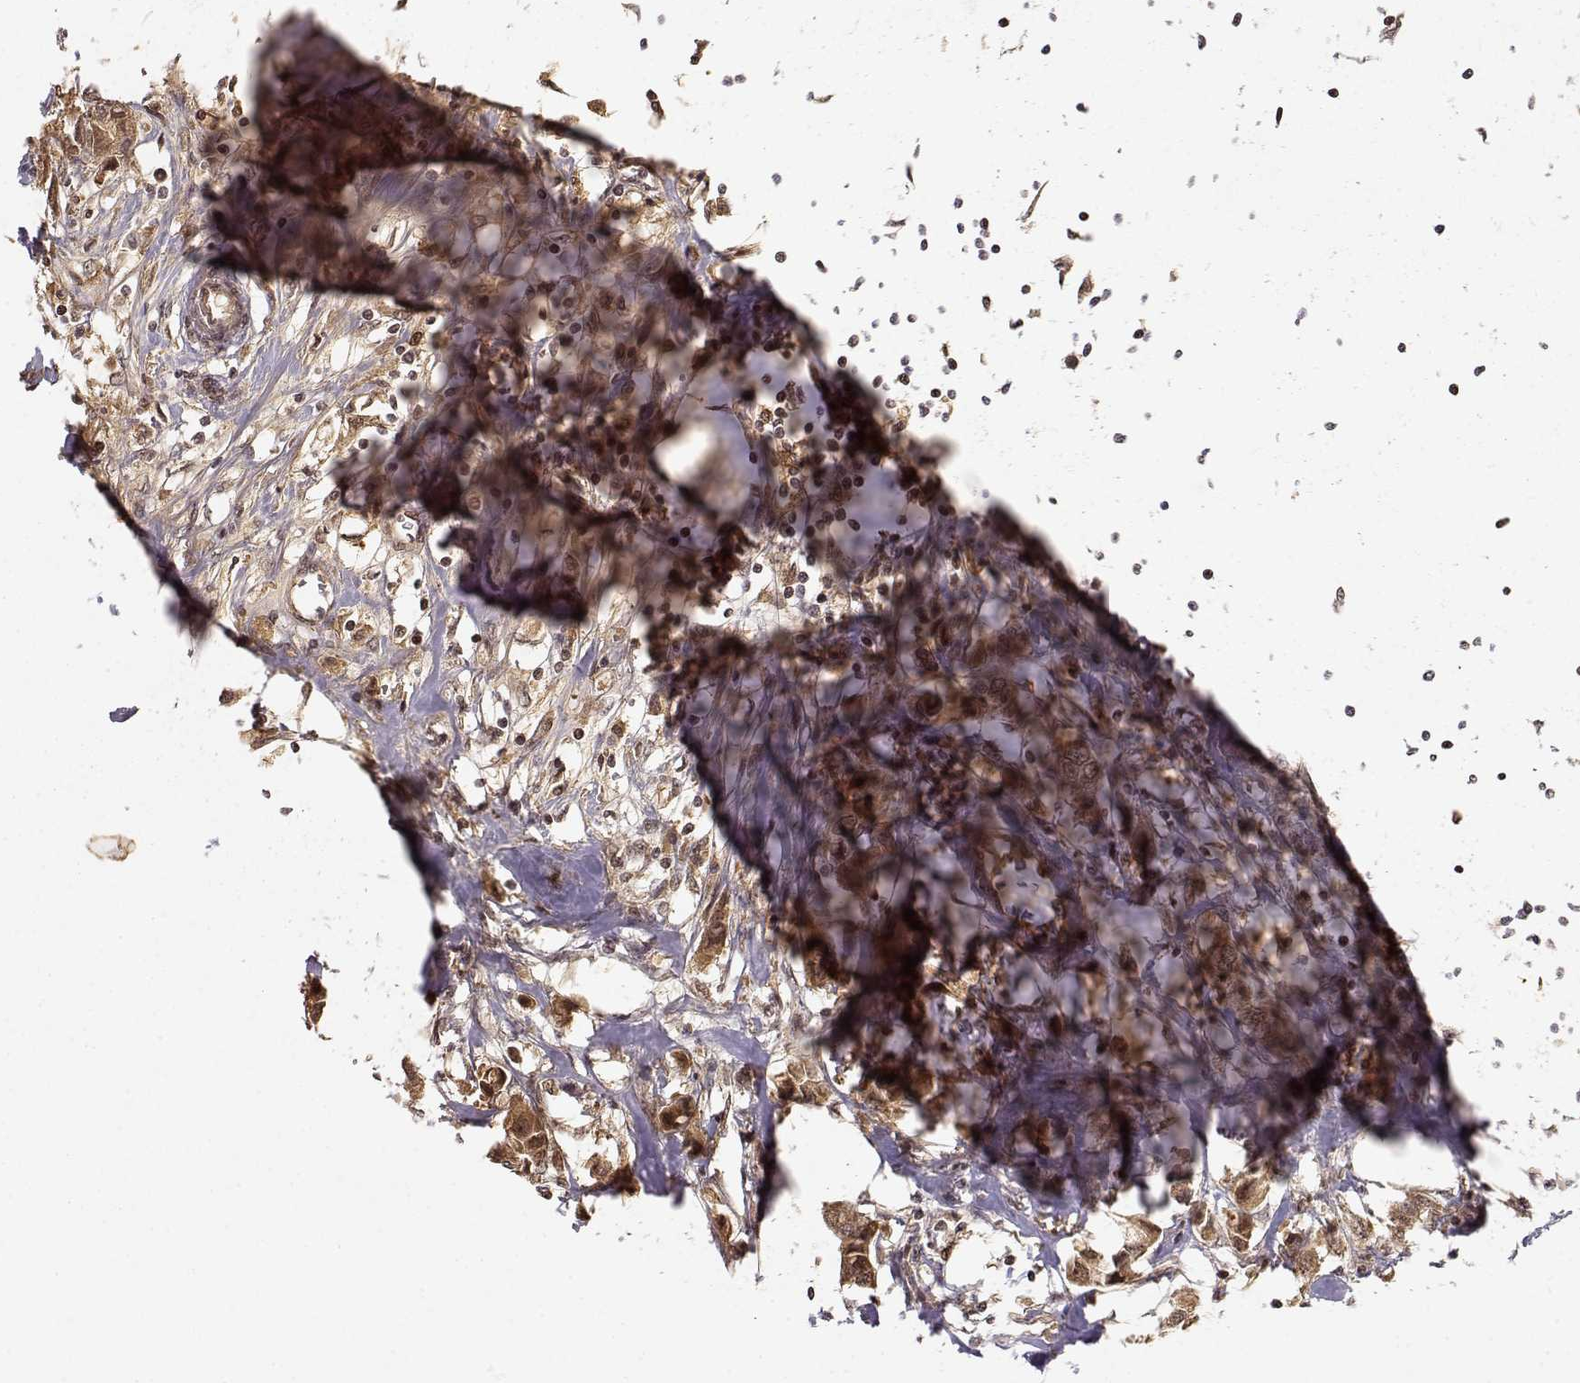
{"staining": {"intensity": "moderate", "quantity": ">75%", "location": "cytoplasmic/membranous,nuclear"}, "tissue": "breast cancer", "cell_type": "Tumor cells", "image_type": "cancer", "snomed": [{"axis": "morphology", "description": "Duct carcinoma"}, {"axis": "topography", "description": "Breast"}], "caption": "This image demonstrates immunohistochemistry staining of human breast cancer, with medium moderate cytoplasmic/membranous and nuclear expression in approximately >75% of tumor cells.", "gene": "MAEA", "patient": {"sex": "female", "age": 80}}